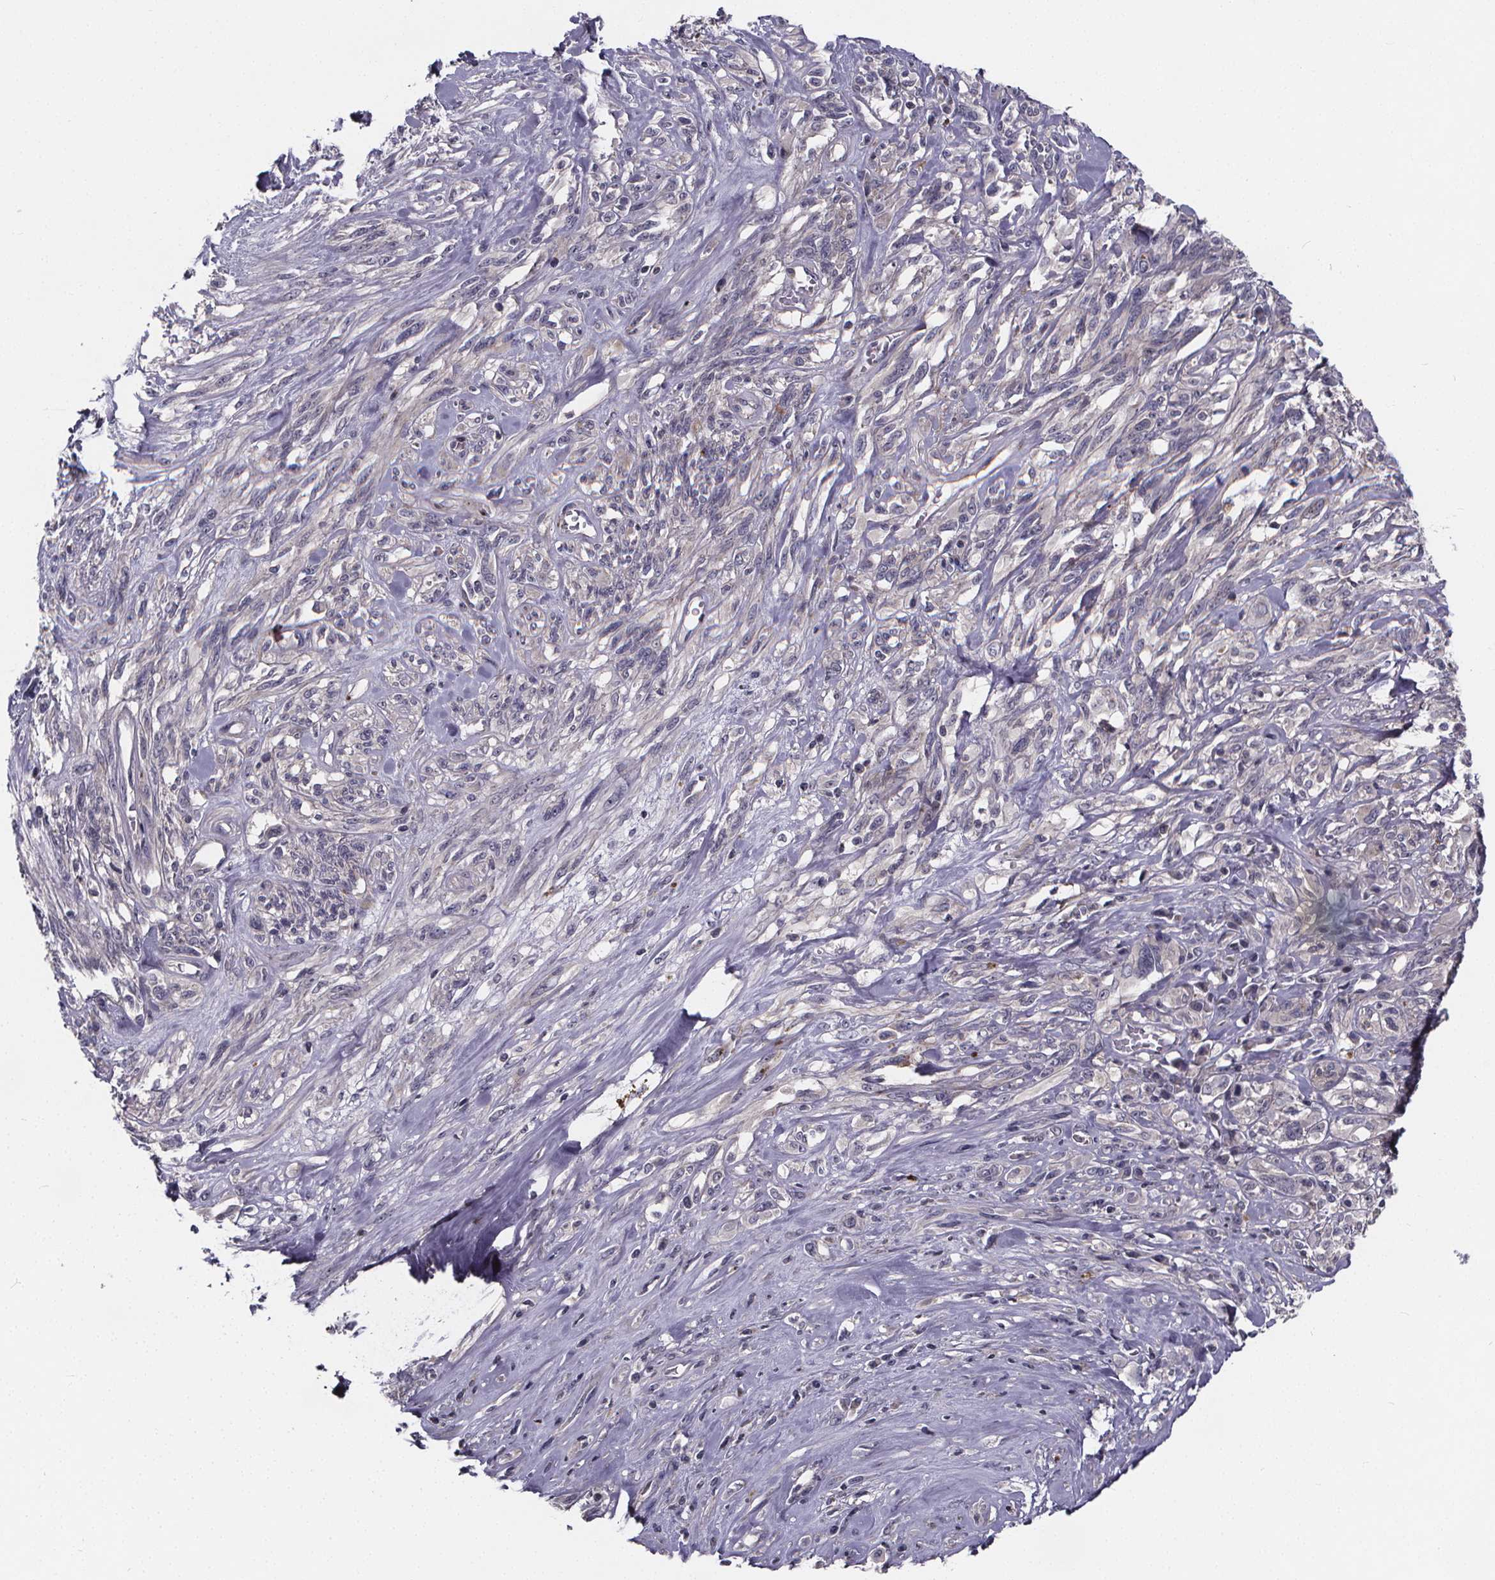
{"staining": {"intensity": "negative", "quantity": "none", "location": "none"}, "tissue": "melanoma", "cell_type": "Tumor cells", "image_type": "cancer", "snomed": [{"axis": "morphology", "description": "Malignant melanoma, NOS"}, {"axis": "topography", "description": "Skin"}], "caption": "A histopathology image of human melanoma is negative for staining in tumor cells. Brightfield microscopy of immunohistochemistry (IHC) stained with DAB (brown) and hematoxylin (blue), captured at high magnification.", "gene": "FBXW2", "patient": {"sex": "female", "age": 91}}